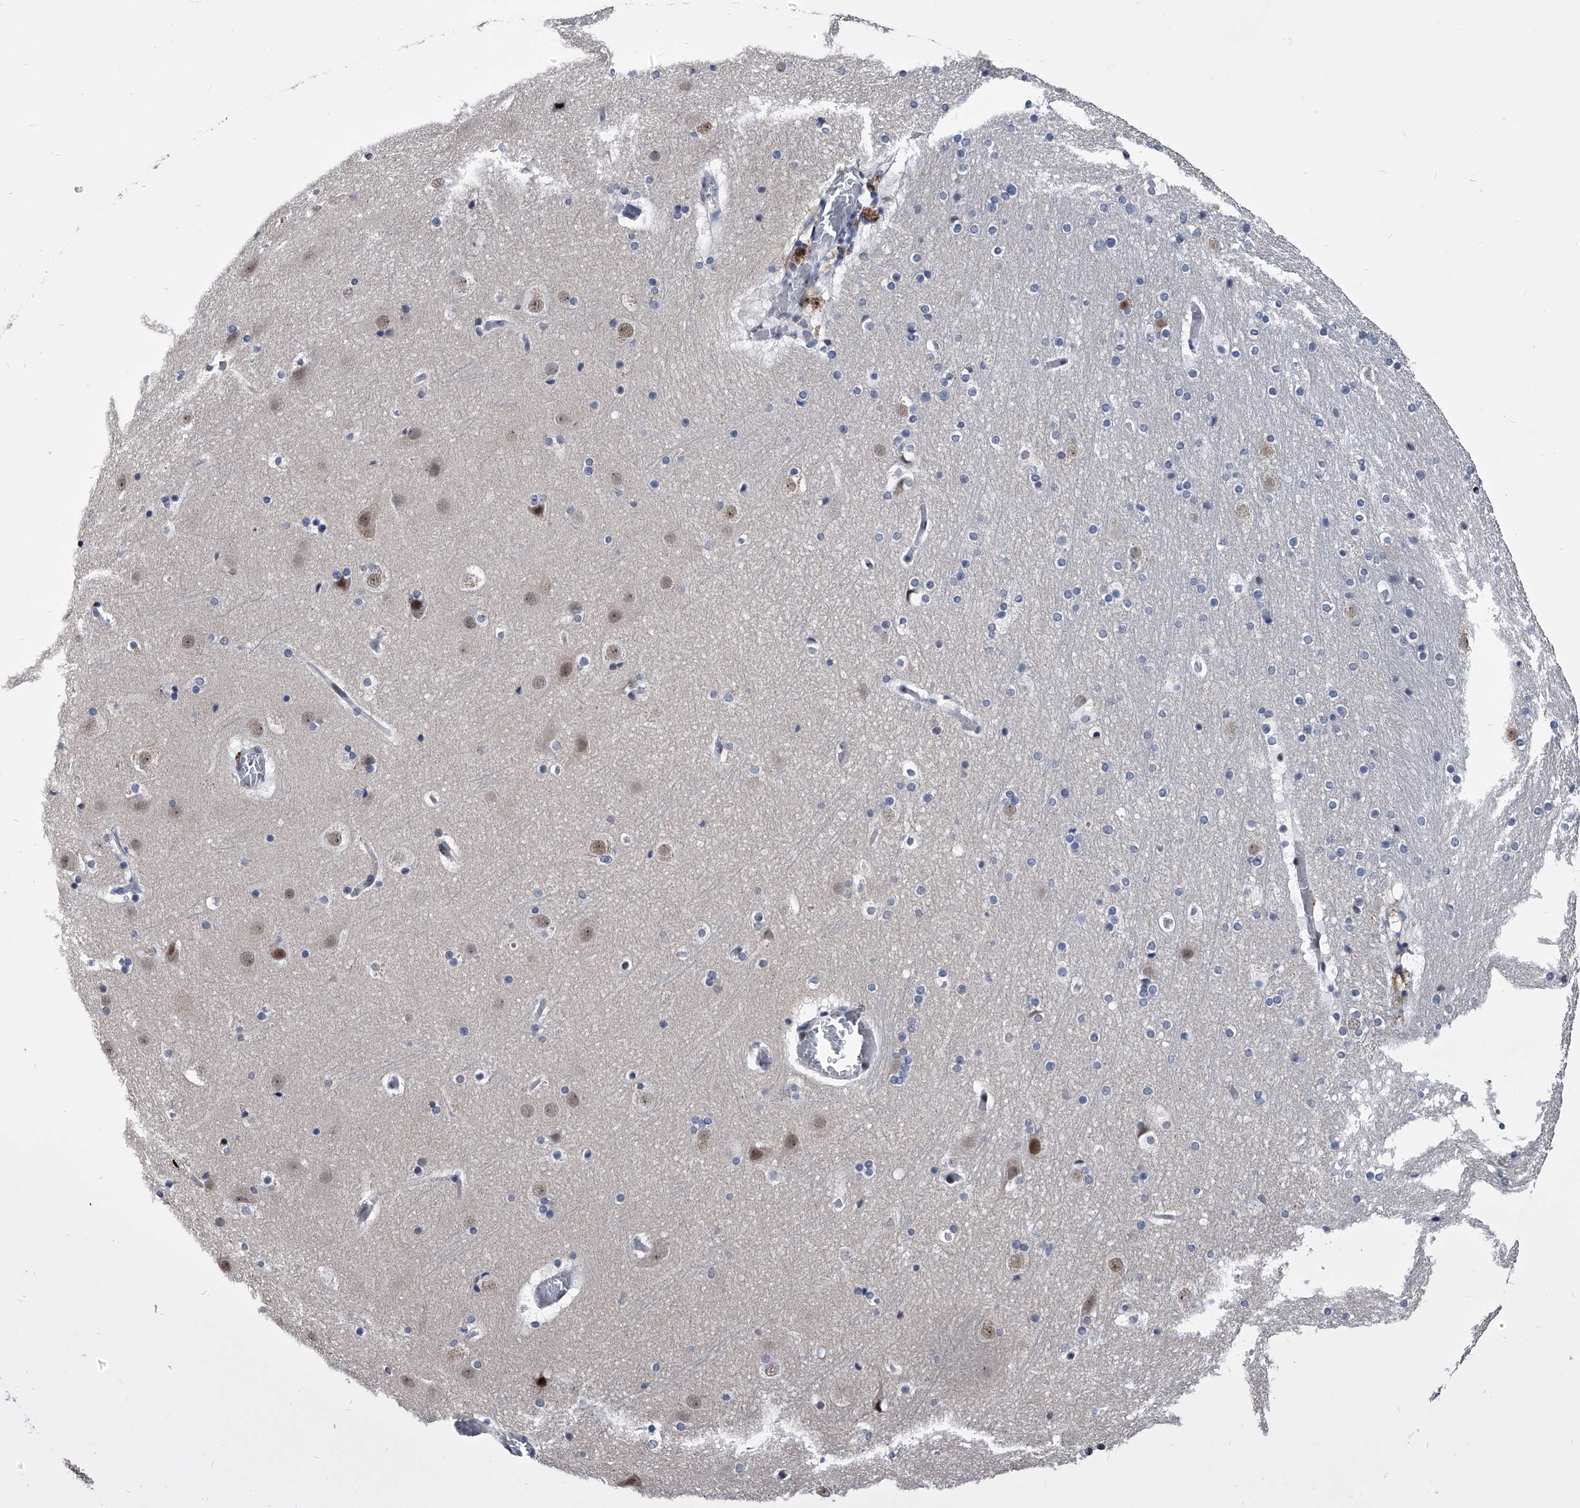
{"staining": {"intensity": "negative", "quantity": "none", "location": "none"}, "tissue": "cerebral cortex", "cell_type": "Endothelial cells", "image_type": "normal", "snomed": [{"axis": "morphology", "description": "Normal tissue, NOS"}, {"axis": "topography", "description": "Cerebral cortex"}], "caption": "IHC photomicrograph of normal cerebral cortex: cerebral cortex stained with DAB (3,3'-diaminobenzidine) exhibits no significant protein staining in endothelial cells.", "gene": "CMTR1", "patient": {"sex": "male", "age": 57}}